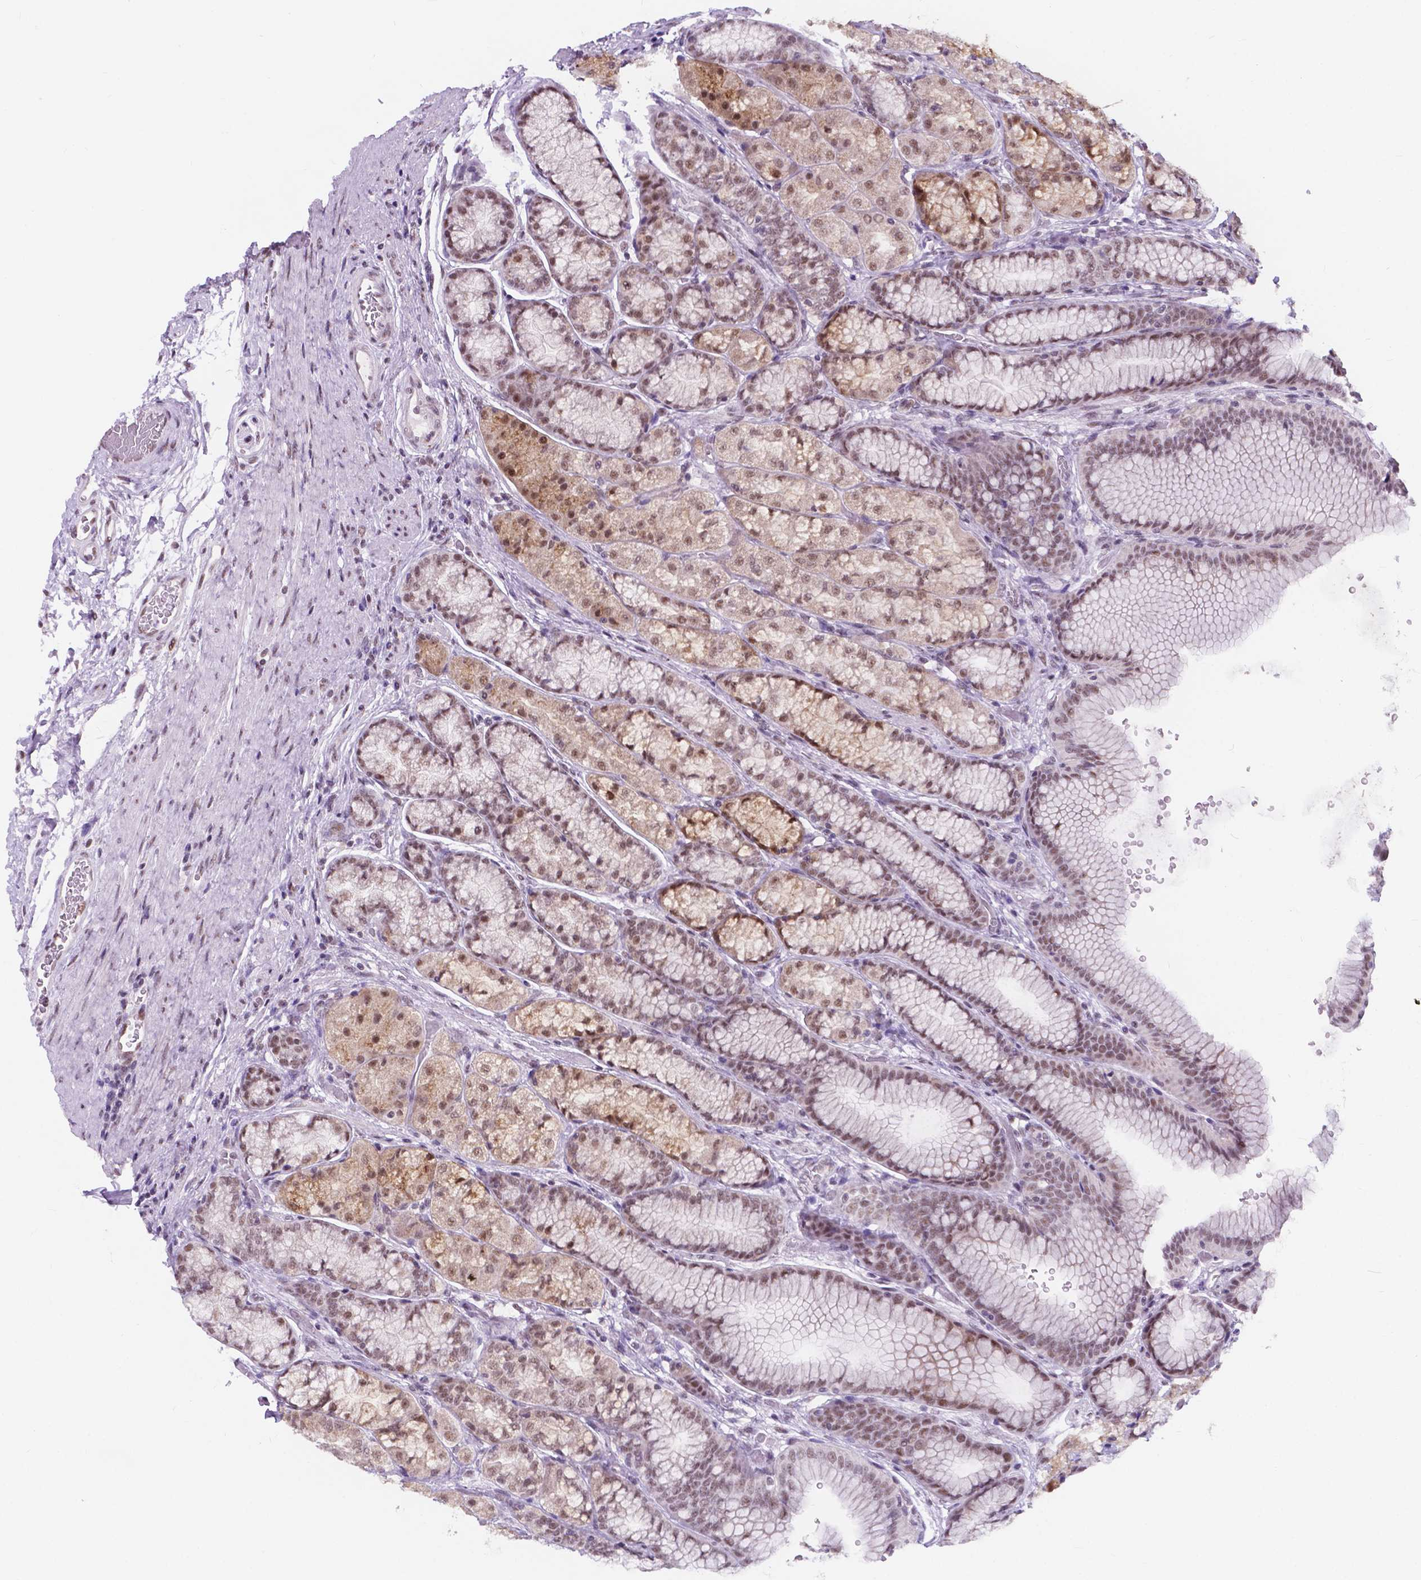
{"staining": {"intensity": "moderate", "quantity": "25%-75%", "location": "cytoplasmic/membranous,nuclear"}, "tissue": "stomach", "cell_type": "Glandular cells", "image_type": "normal", "snomed": [{"axis": "morphology", "description": "Normal tissue, NOS"}, {"axis": "morphology", "description": "Adenocarcinoma, NOS"}, {"axis": "morphology", "description": "Adenocarcinoma, High grade"}, {"axis": "topography", "description": "Stomach, upper"}, {"axis": "topography", "description": "Stomach"}], "caption": "The photomicrograph reveals staining of benign stomach, revealing moderate cytoplasmic/membranous,nuclear protein staining (brown color) within glandular cells. (IHC, brightfield microscopy, high magnification).", "gene": "BCAS2", "patient": {"sex": "female", "age": 65}}